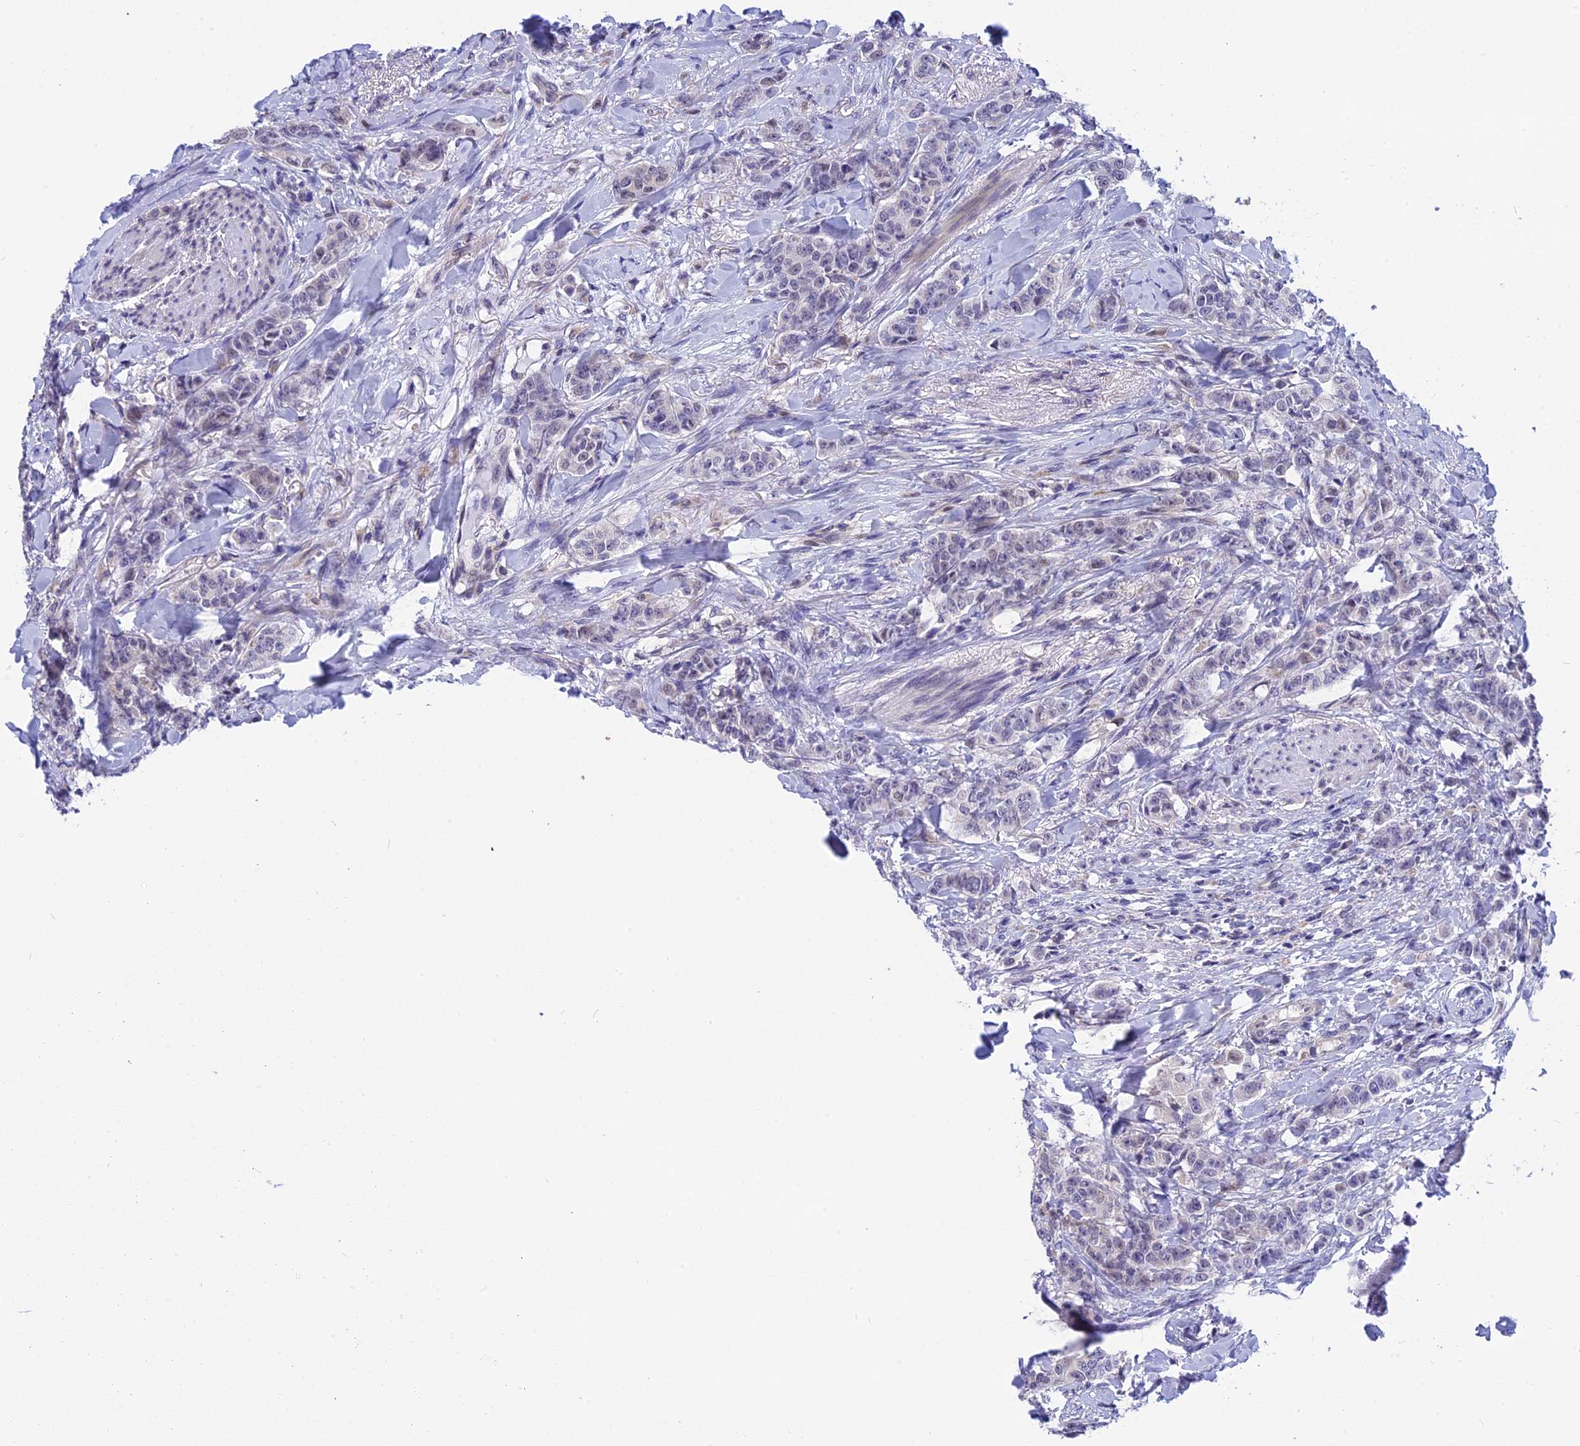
{"staining": {"intensity": "negative", "quantity": "none", "location": "none"}, "tissue": "breast cancer", "cell_type": "Tumor cells", "image_type": "cancer", "snomed": [{"axis": "morphology", "description": "Duct carcinoma"}, {"axis": "topography", "description": "Breast"}], "caption": "A high-resolution image shows IHC staining of breast cancer (infiltrating ductal carcinoma), which exhibits no significant expression in tumor cells. (Brightfield microscopy of DAB IHC at high magnification).", "gene": "KCTD14", "patient": {"sex": "female", "age": 40}}